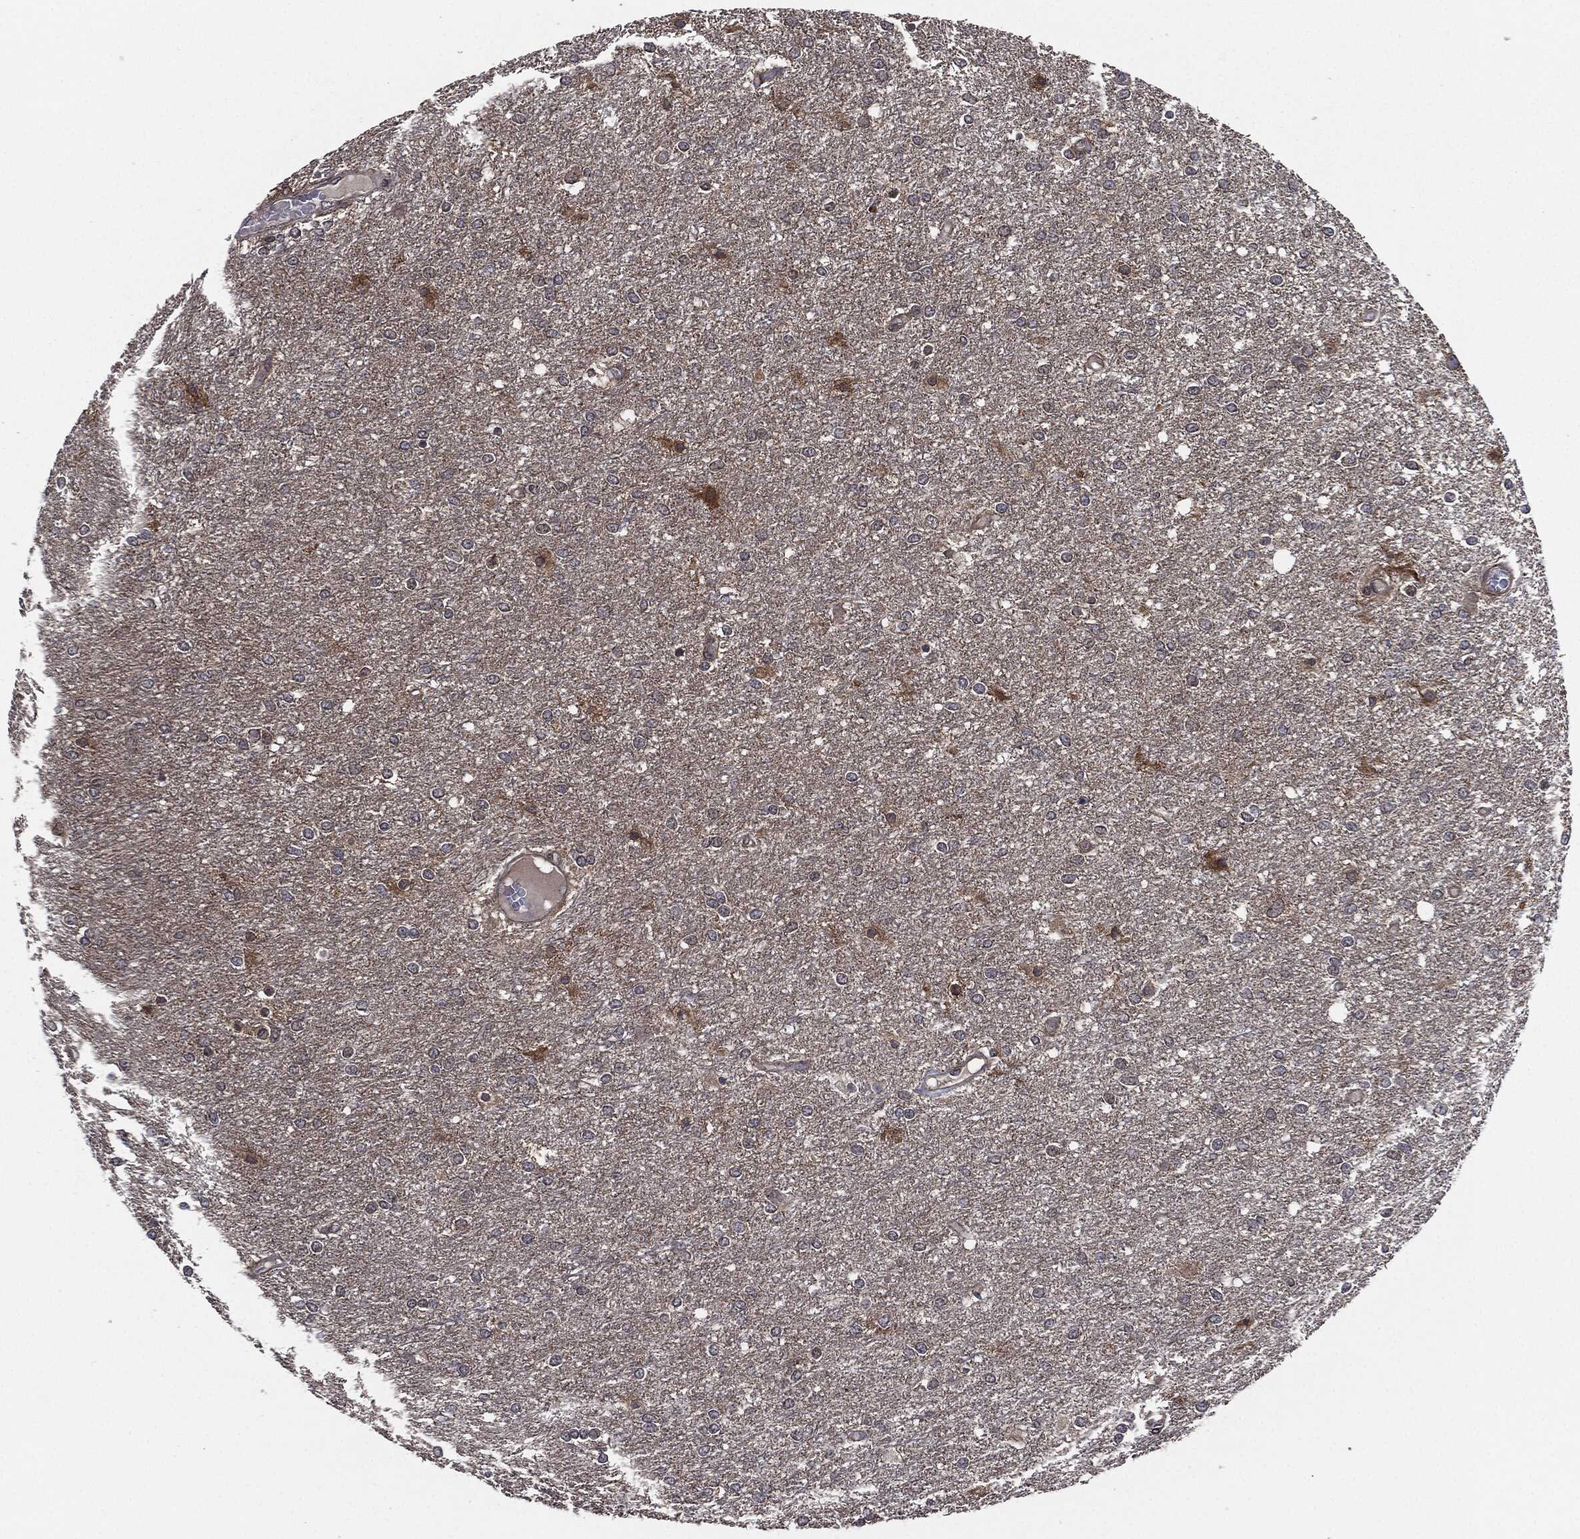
{"staining": {"intensity": "negative", "quantity": "none", "location": "none"}, "tissue": "glioma", "cell_type": "Tumor cells", "image_type": "cancer", "snomed": [{"axis": "morphology", "description": "Glioma, malignant, High grade"}, {"axis": "topography", "description": "Brain"}], "caption": "Immunohistochemistry (IHC) image of neoplastic tissue: human glioma stained with DAB (3,3'-diaminobenzidine) exhibits no significant protein positivity in tumor cells.", "gene": "UBR1", "patient": {"sex": "female", "age": 61}}